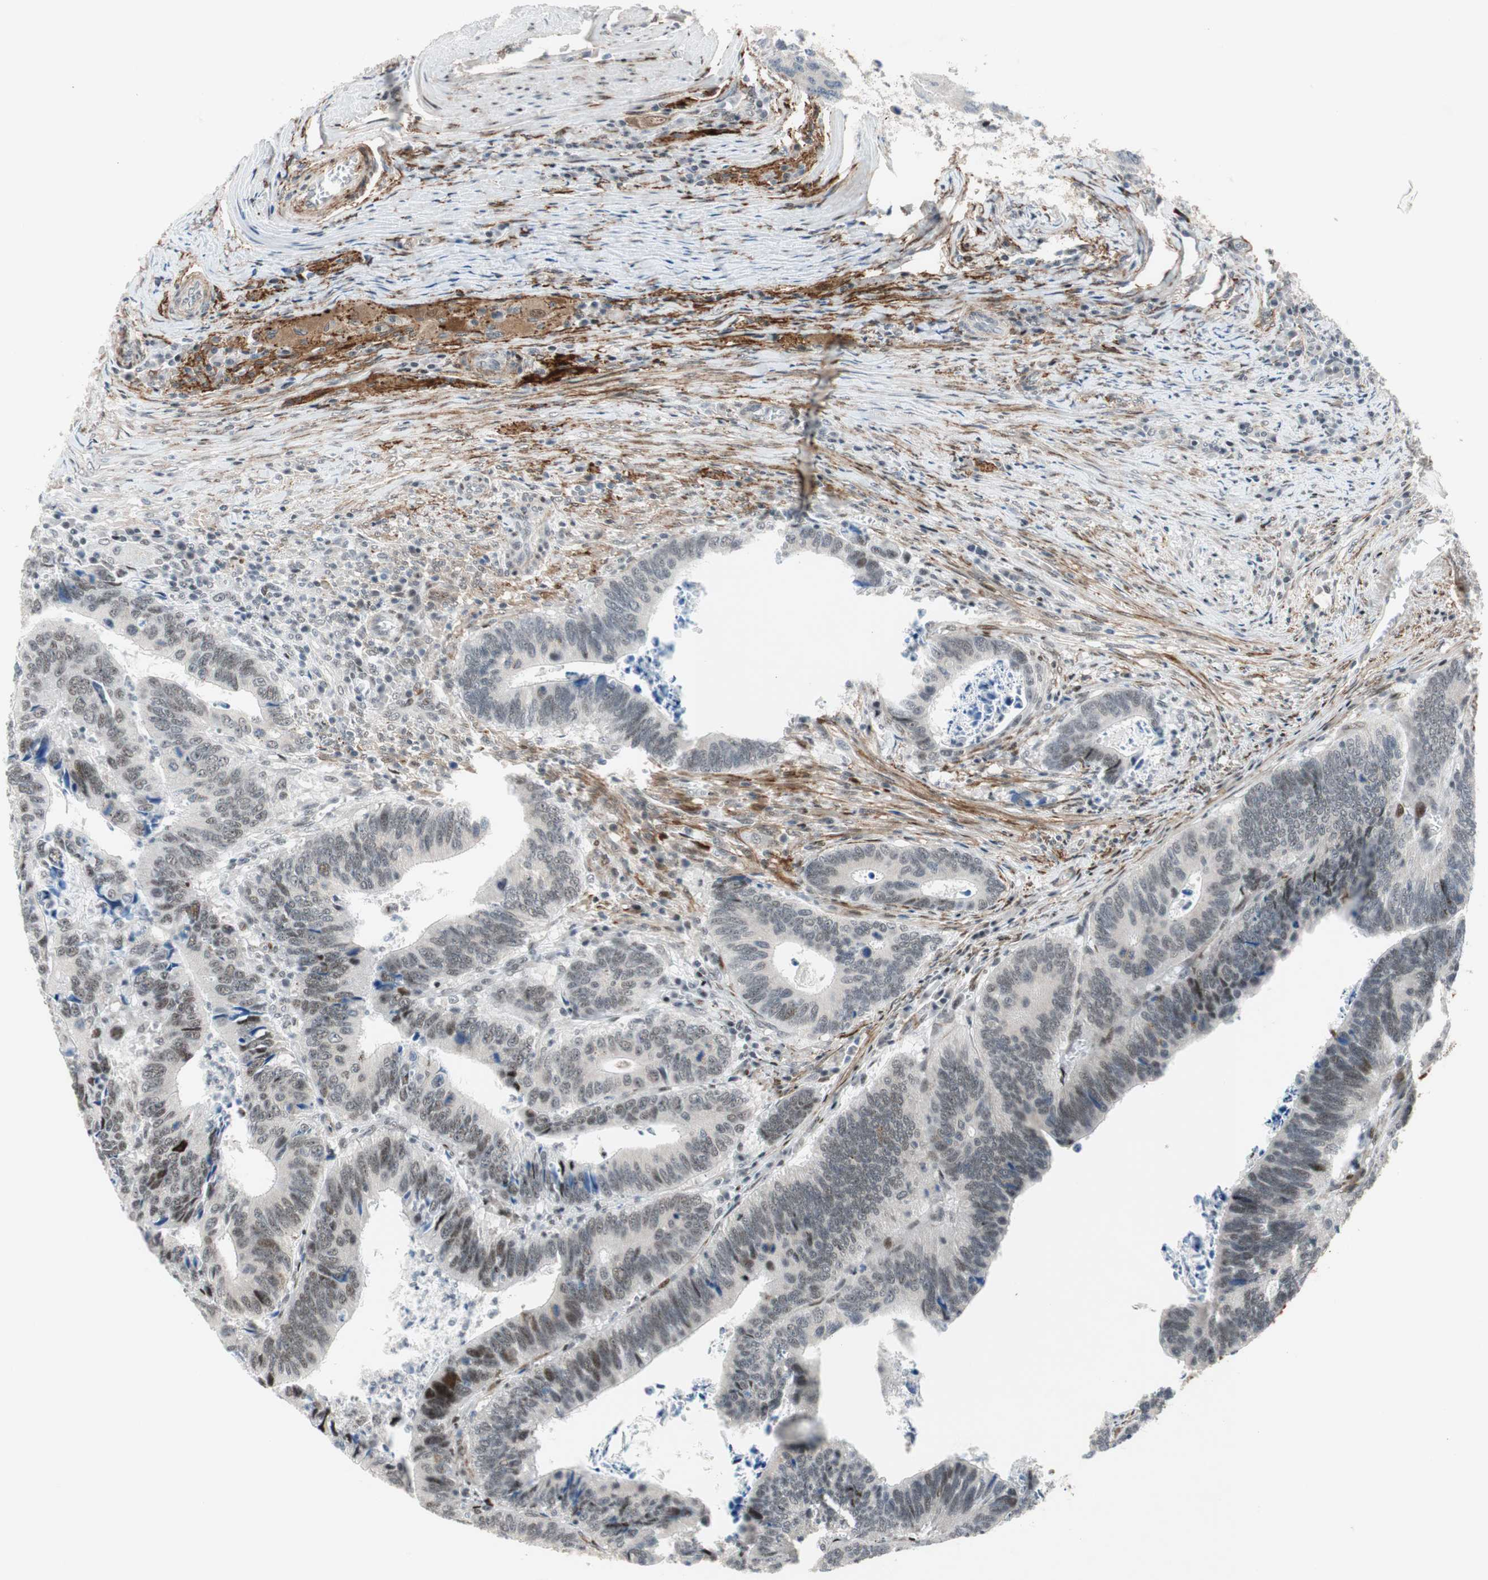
{"staining": {"intensity": "weak", "quantity": "<25%", "location": "nuclear"}, "tissue": "colorectal cancer", "cell_type": "Tumor cells", "image_type": "cancer", "snomed": [{"axis": "morphology", "description": "Adenocarcinoma, NOS"}, {"axis": "topography", "description": "Colon"}], "caption": "The immunohistochemistry micrograph has no significant positivity in tumor cells of colorectal adenocarcinoma tissue.", "gene": "FBXO44", "patient": {"sex": "male", "age": 72}}